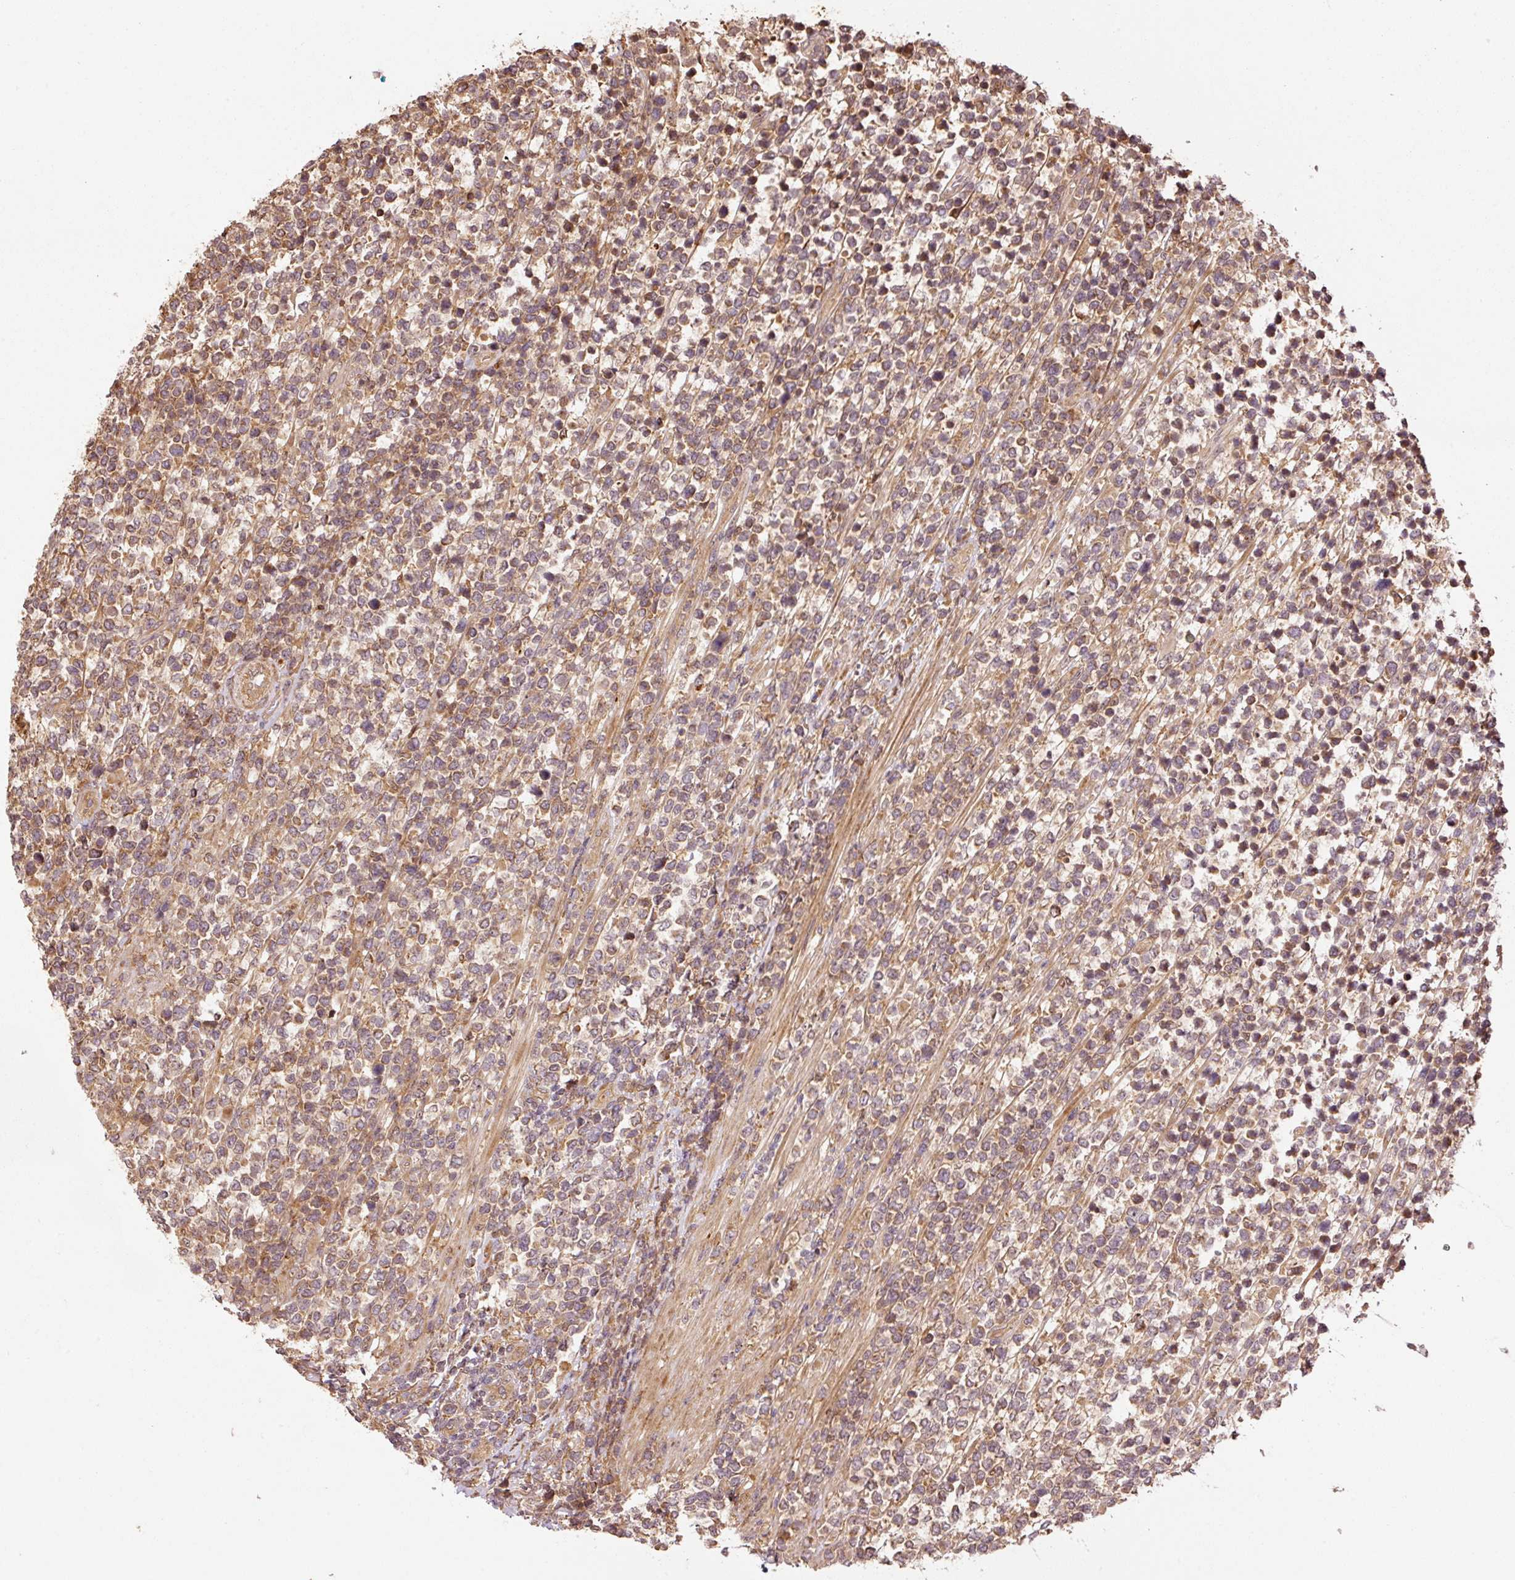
{"staining": {"intensity": "moderate", "quantity": ">75%", "location": "cytoplasmic/membranous"}, "tissue": "lymphoma", "cell_type": "Tumor cells", "image_type": "cancer", "snomed": [{"axis": "morphology", "description": "Malignant lymphoma, non-Hodgkin's type, High grade"}, {"axis": "topography", "description": "Soft tissue"}], "caption": "Brown immunohistochemical staining in lymphoma reveals moderate cytoplasmic/membranous staining in about >75% of tumor cells.", "gene": "OXER1", "patient": {"sex": "female", "age": 56}}